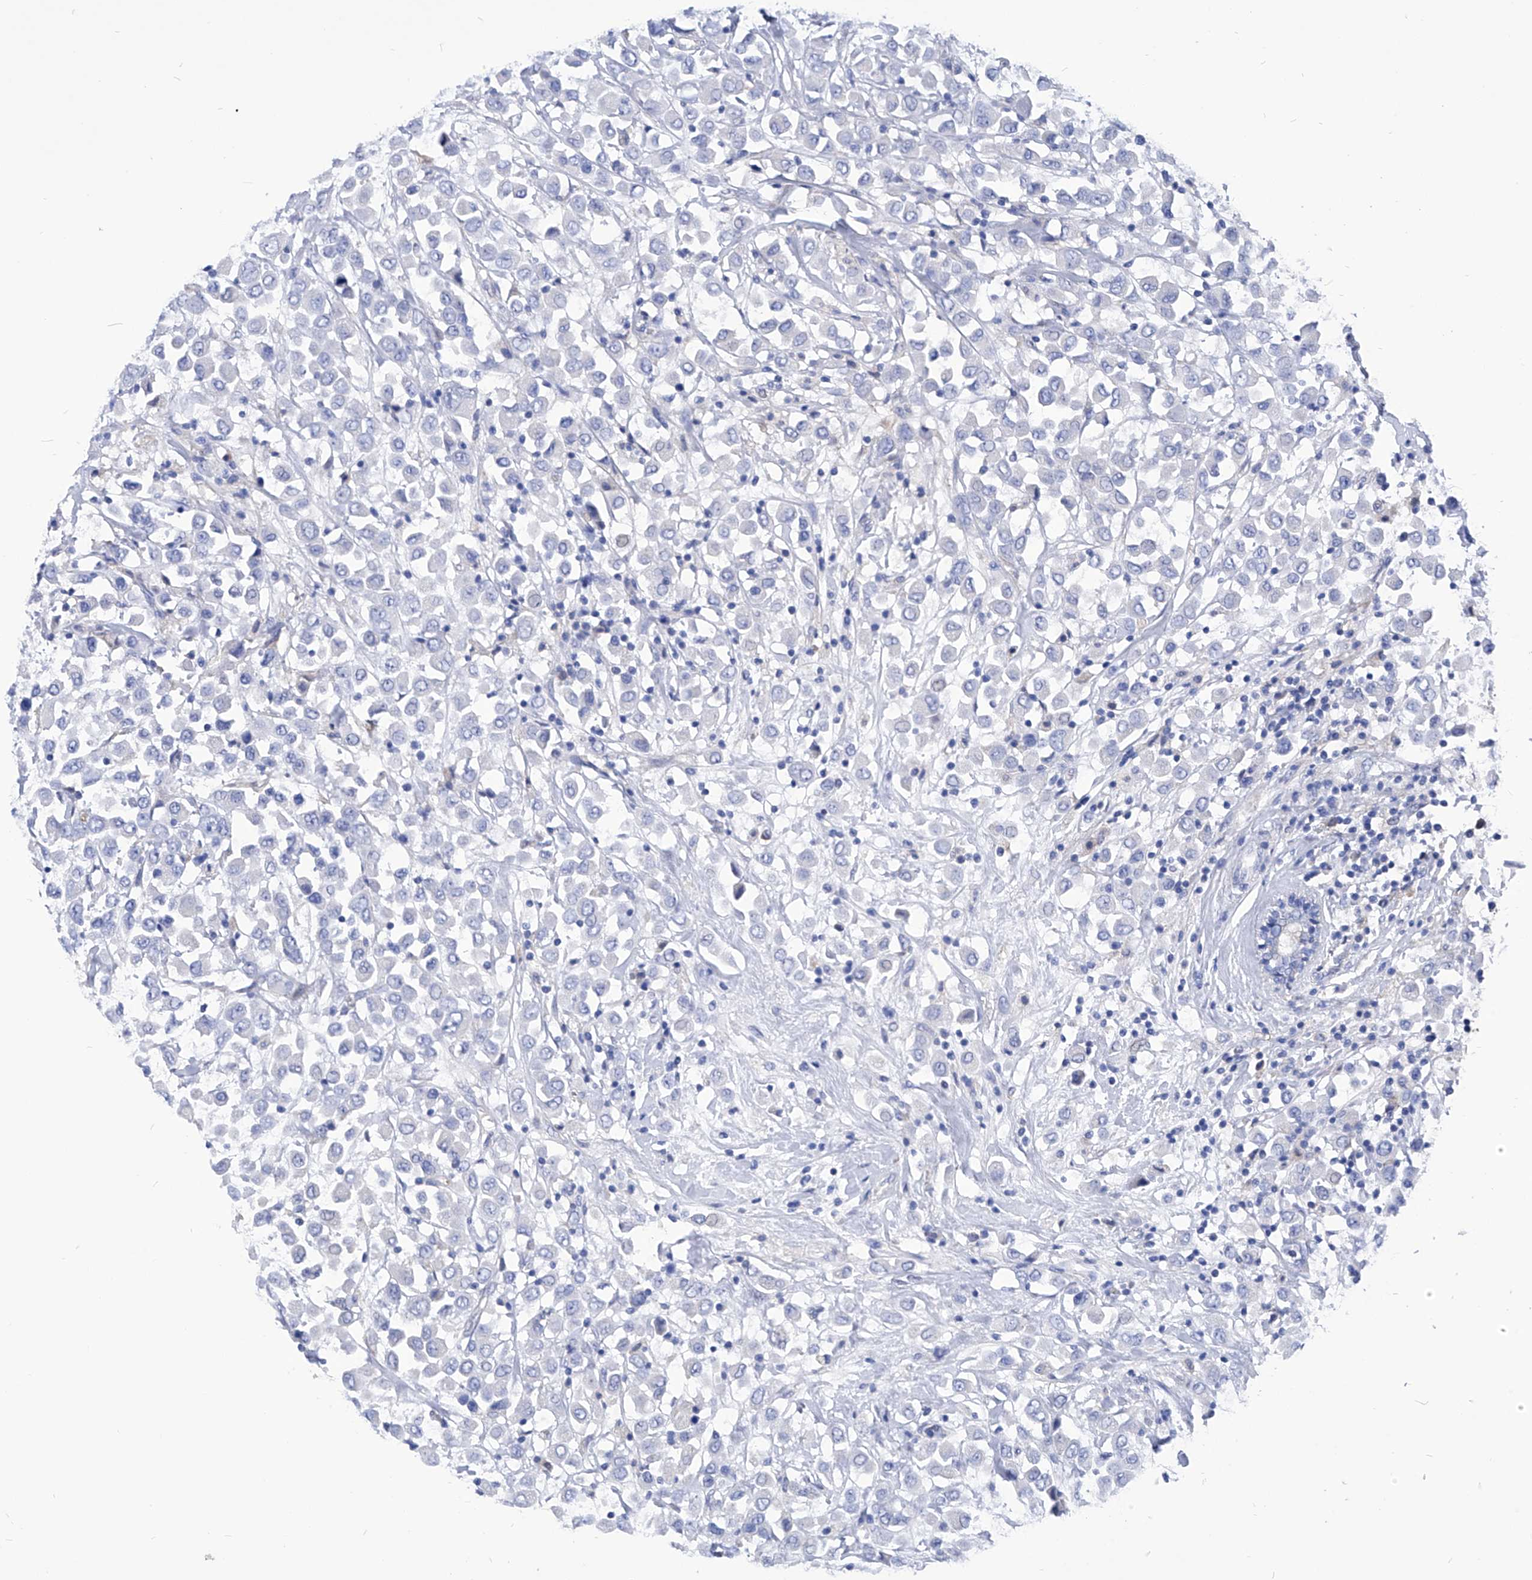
{"staining": {"intensity": "negative", "quantity": "none", "location": "none"}, "tissue": "breast cancer", "cell_type": "Tumor cells", "image_type": "cancer", "snomed": [{"axis": "morphology", "description": "Duct carcinoma"}, {"axis": "topography", "description": "Breast"}], "caption": "Immunohistochemistry (IHC) of human breast cancer (invasive ductal carcinoma) exhibits no staining in tumor cells. (Brightfield microscopy of DAB immunohistochemistry at high magnification).", "gene": "XPNPEP1", "patient": {"sex": "female", "age": 61}}